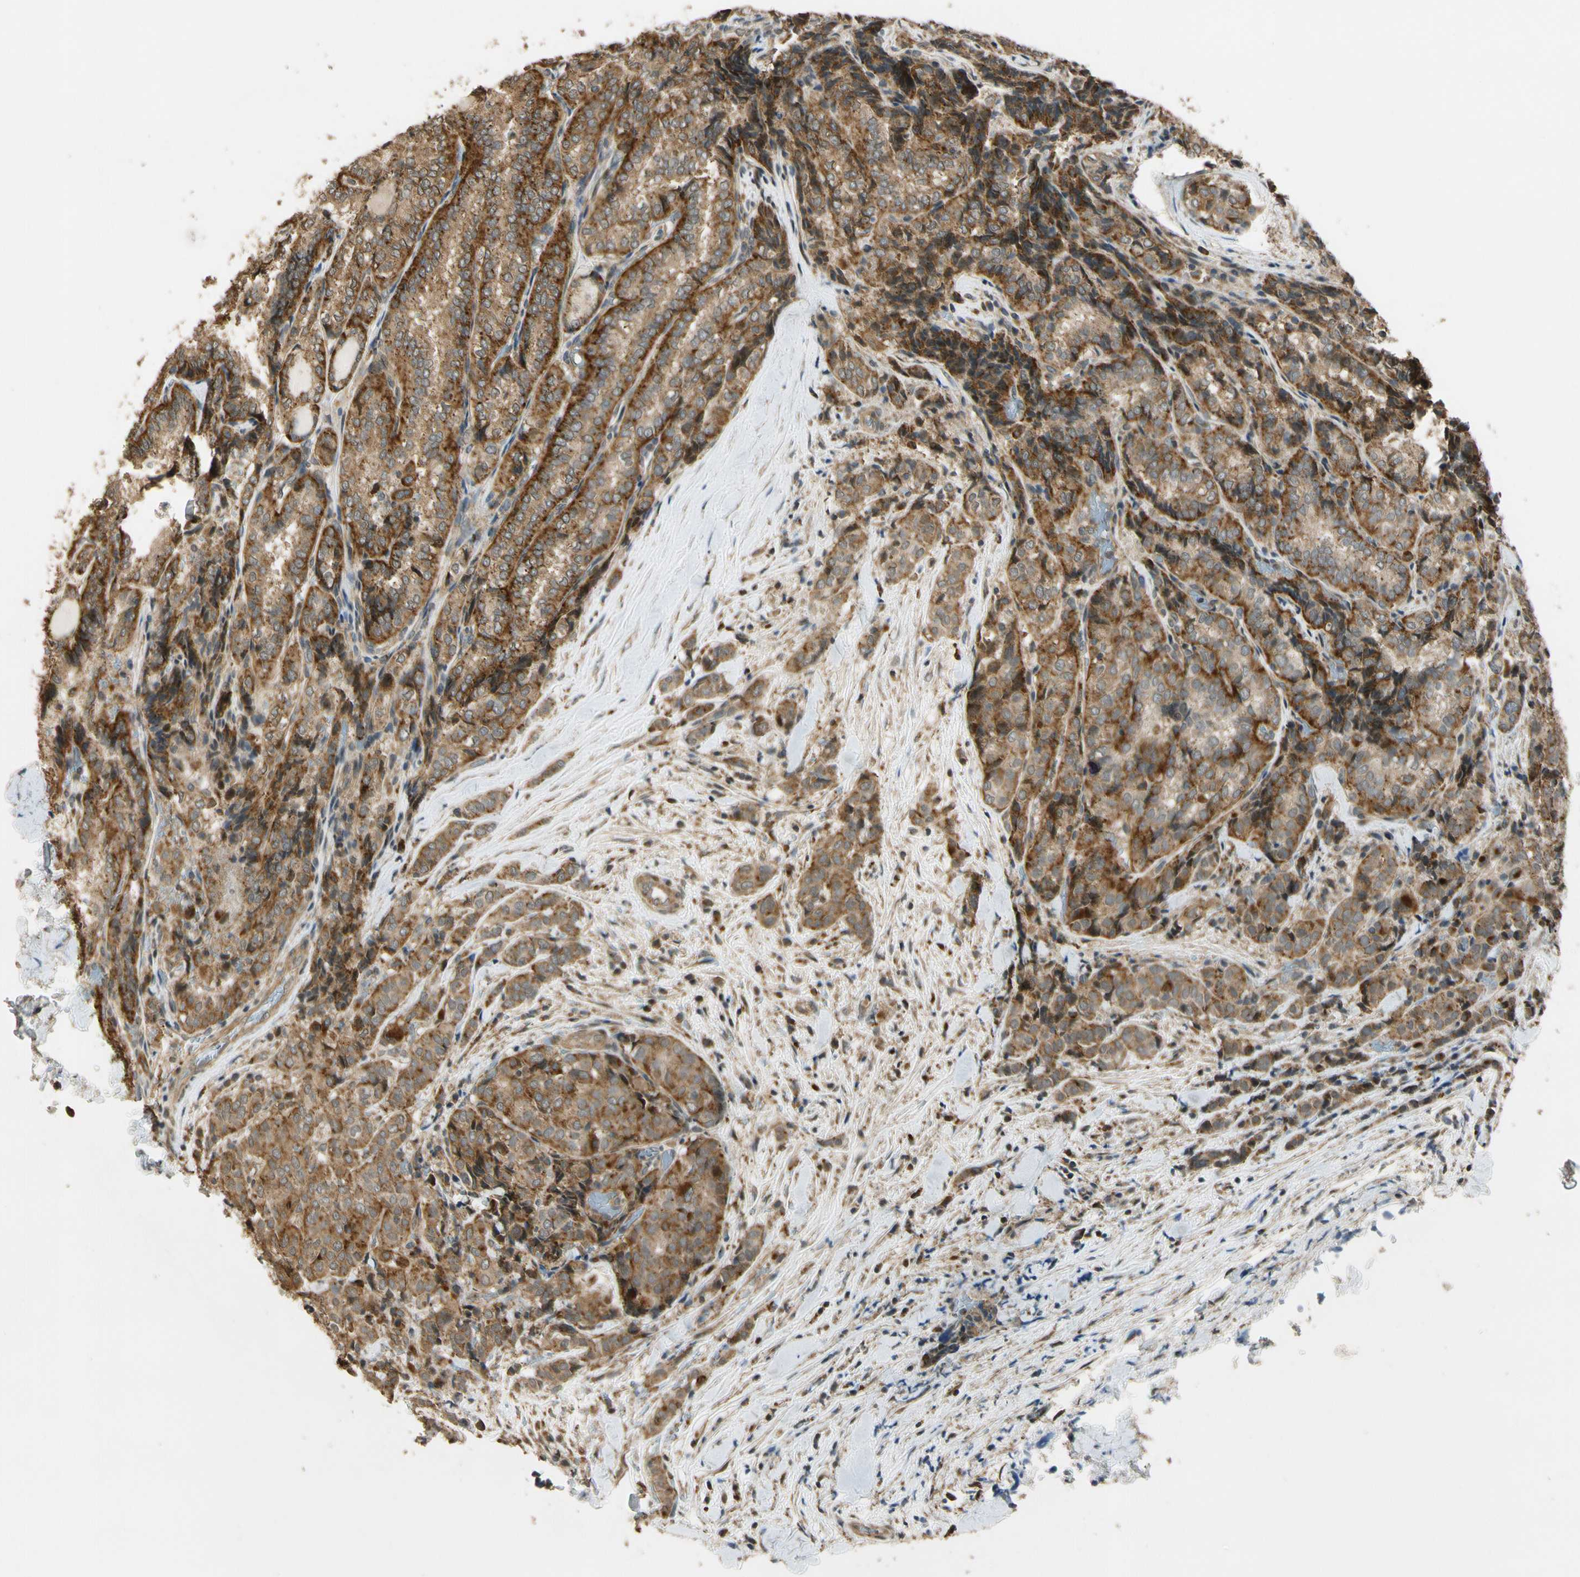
{"staining": {"intensity": "moderate", "quantity": ">75%", "location": "cytoplasmic/membranous"}, "tissue": "thyroid cancer", "cell_type": "Tumor cells", "image_type": "cancer", "snomed": [{"axis": "morphology", "description": "Normal tissue, NOS"}, {"axis": "morphology", "description": "Papillary adenocarcinoma, NOS"}, {"axis": "topography", "description": "Thyroid gland"}], "caption": "Papillary adenocarcinoma (thyroid) tissue displays moderate cytoplasmic/membranous positivity in approximately >75% of tumor cells, visualized by immunohistochemistry. Using DAB (3,3'-diaminobenzidine) (brown) and hematoxylin (blue) stains, captured at high magnification using brightfield microscopy.", "gene": "LAMTOR1", "patient": {"sex": "female", "age": 30}}